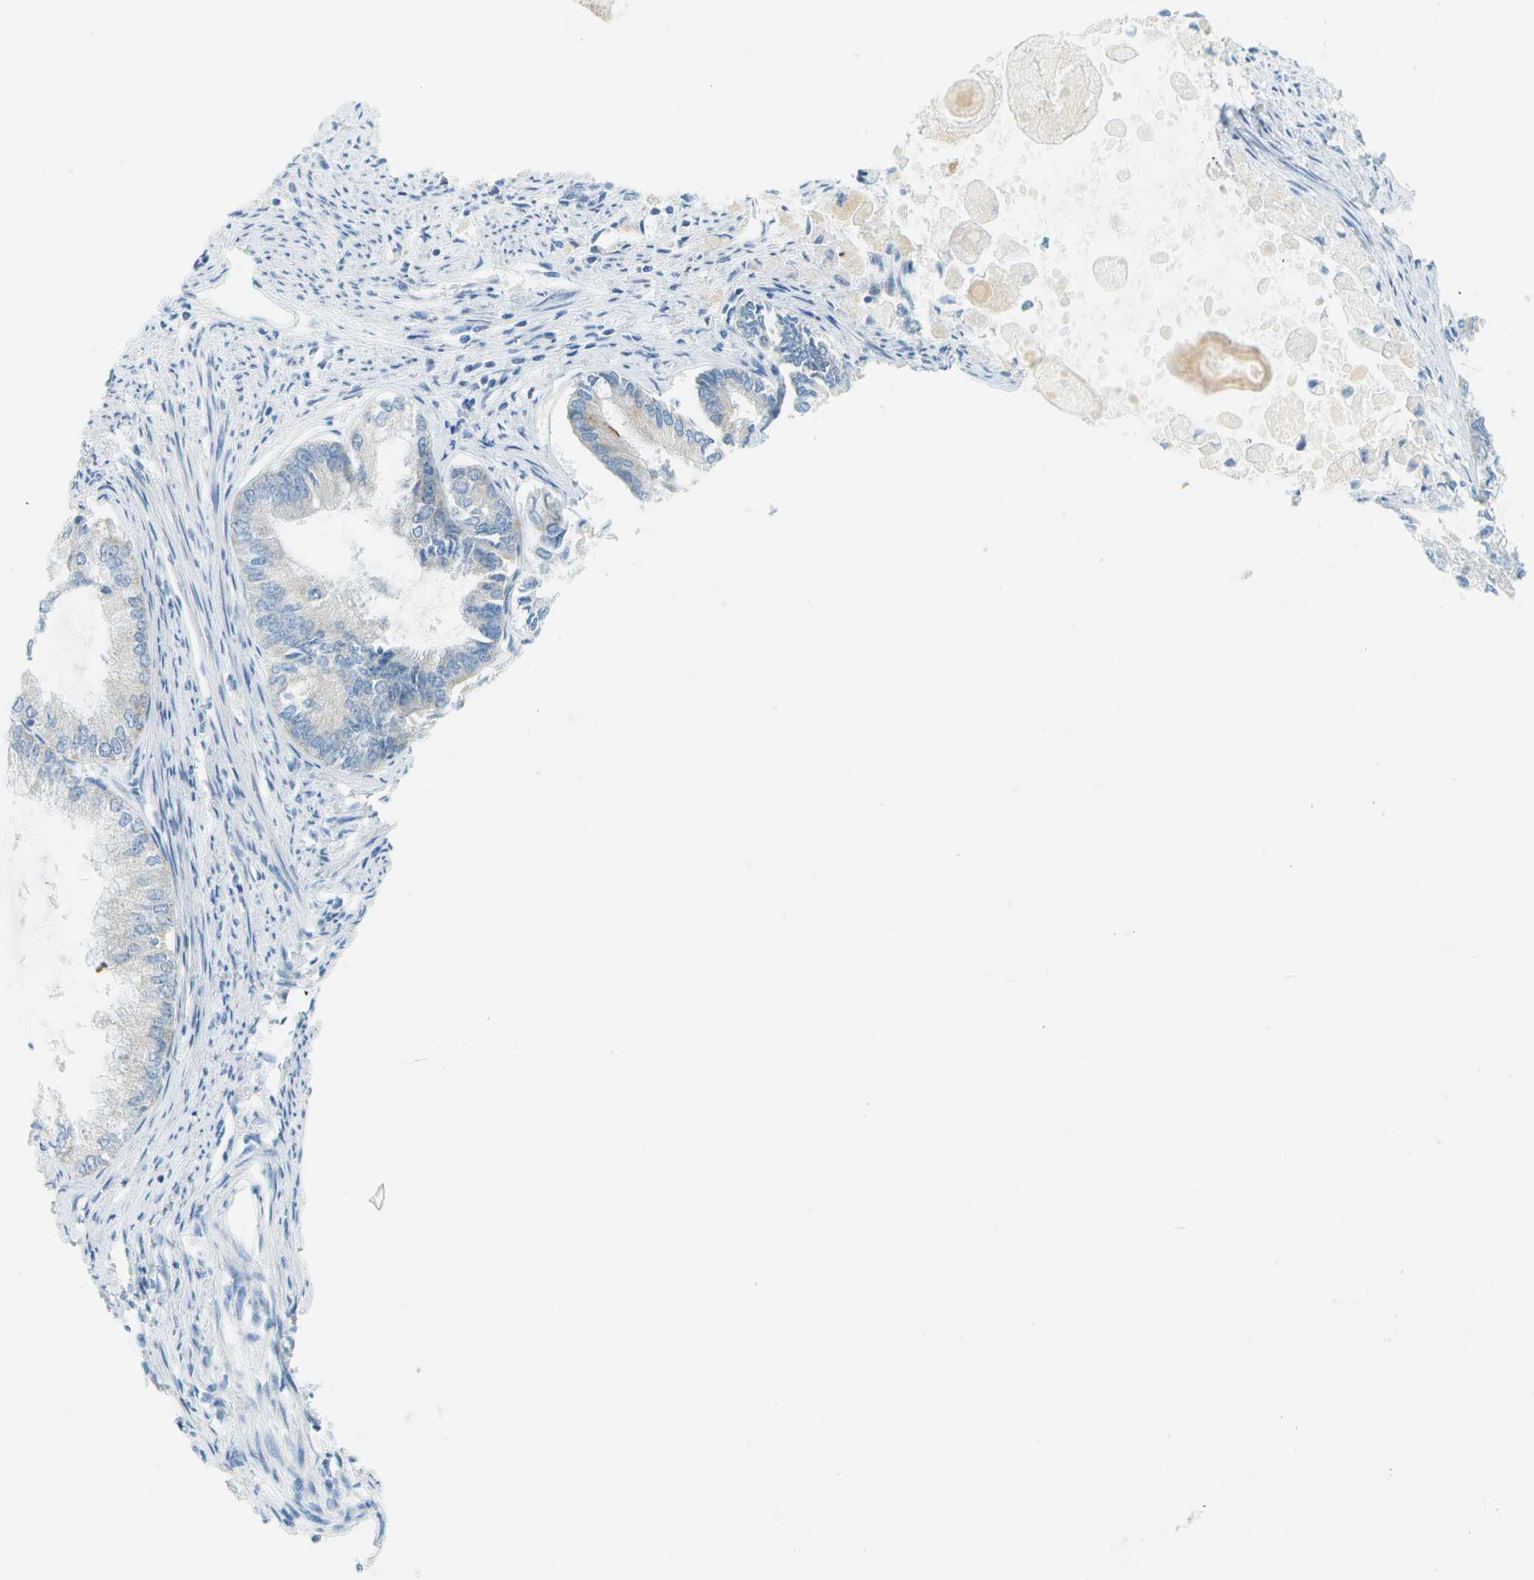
{"staining": {"intensity": "negative", "quantity": "none", "location": "none"}, "tissue": "endometrial cancer", "cell_type": "Tumor cells", "image_type": "cancer", "snomed": [{"axis": "morphology", "description": "Adenocarcinoma, NOS"}, {"axis": "topography", "description": "Endometrium"}], "caption": "A micrograph of adenocarcinoma (endometrial) stained for a protein shows no brown staining in tumor cells. (Stains: DAB (3,3'-diaminobenzidine) IHC with hematoxylin counter stain, Microscopy: brightfield microscopy at high magnification).", "gene": "SMYD5", "patient": {"sex": "female", "age": 86}}